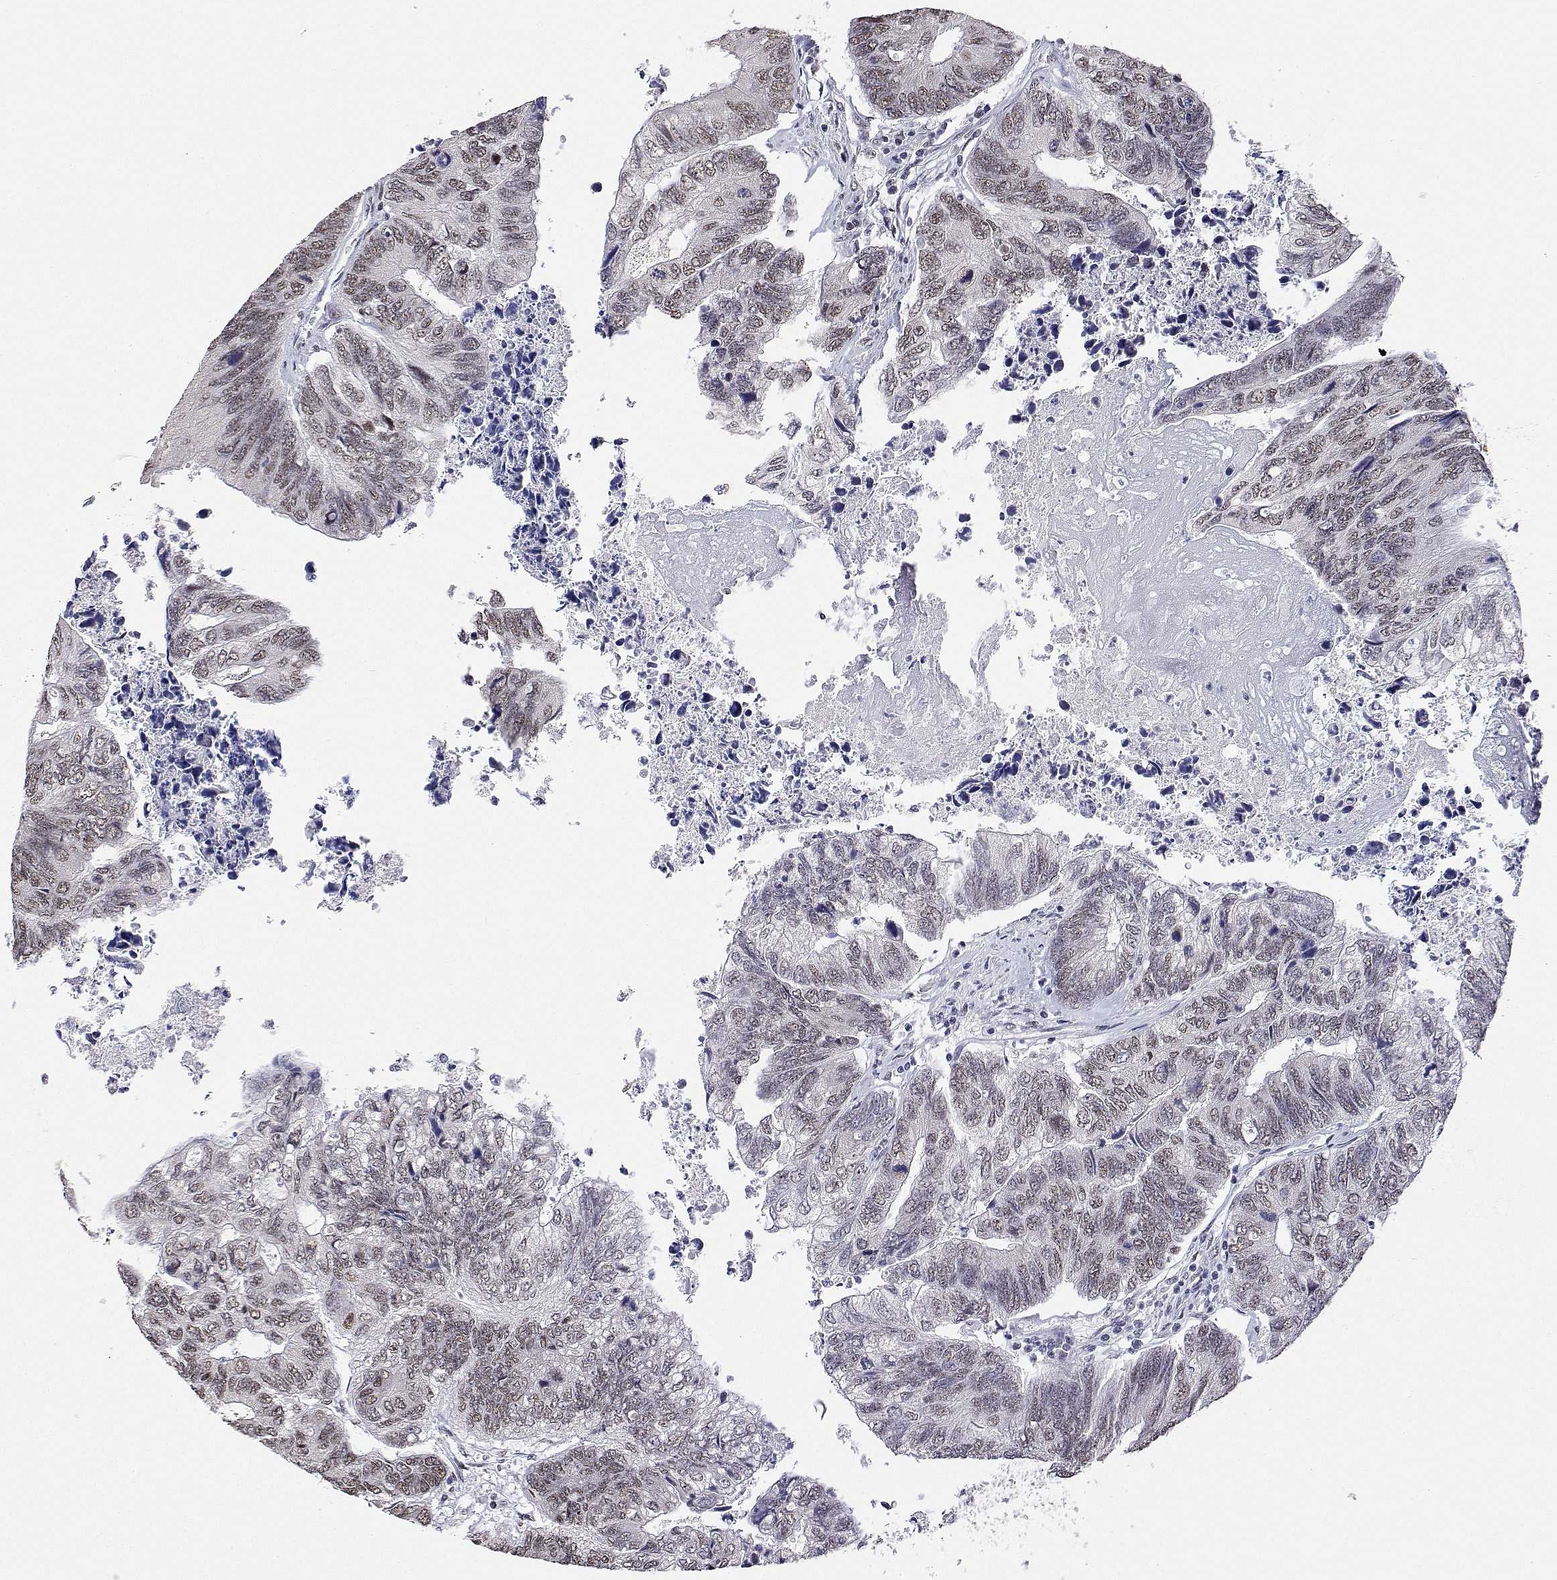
{"staining": {"intensity": "moderate", "quantity": ">75%", "location": "nuclear"}, "tissue": "colorectal cancer", "cell_type": "Tumor cells", "image_type": "cancer", "snomed": [{"axis": "morphology", "description": "Adenocarcinoma, NOS"}, {"axis": "topography", "description": "Colon"}], "caption": "Immunohistochemical staining of colorectal adenocarcinoma displays medium levels of moderate nuclear protein expression in about >75% of tumor cells.", "gene": "ADAR", "patient": {"sex": "female", "age": 48}}